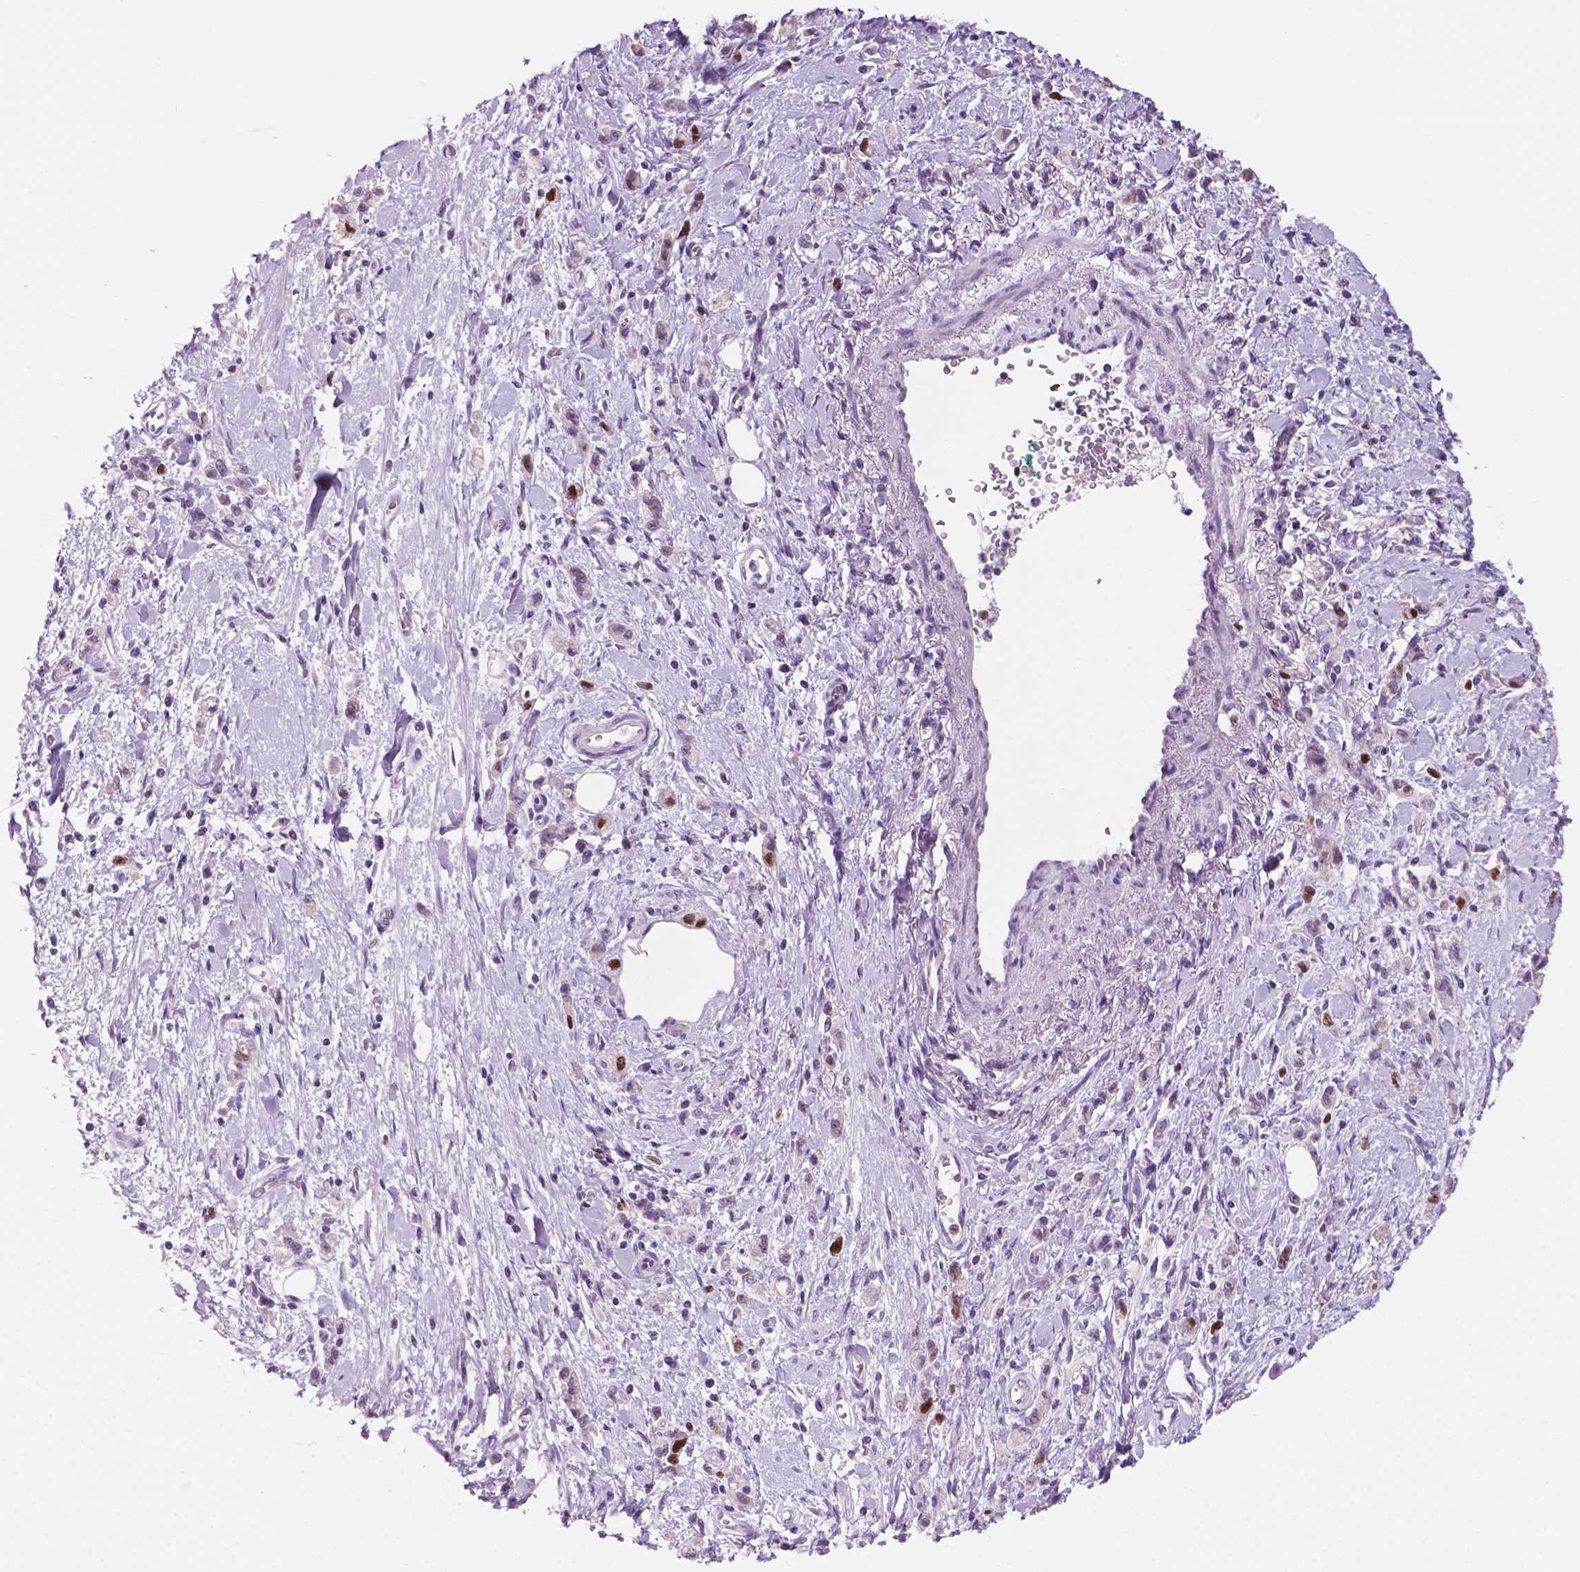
{"staining": {"intensity": "strong", "quantity": "25%-75%", "location": "nuclear"}, "tissue": "stomach cancer", "cell_type": "Tumor cells", "image_type": "cancer", "snomed": [{"axis": "morphology", "description": "Adenocarcinoma, NOS"}, {"axis": "topography", "description": "Stomach"}], "caption": "Tumor cells demonstrate high levels of strong nuclear expression in approximately 25%-75% of cells in stomach adenocarcinoma.", "gene": "NCAPH2", "patient": {"sex": "male", "age": 77}}